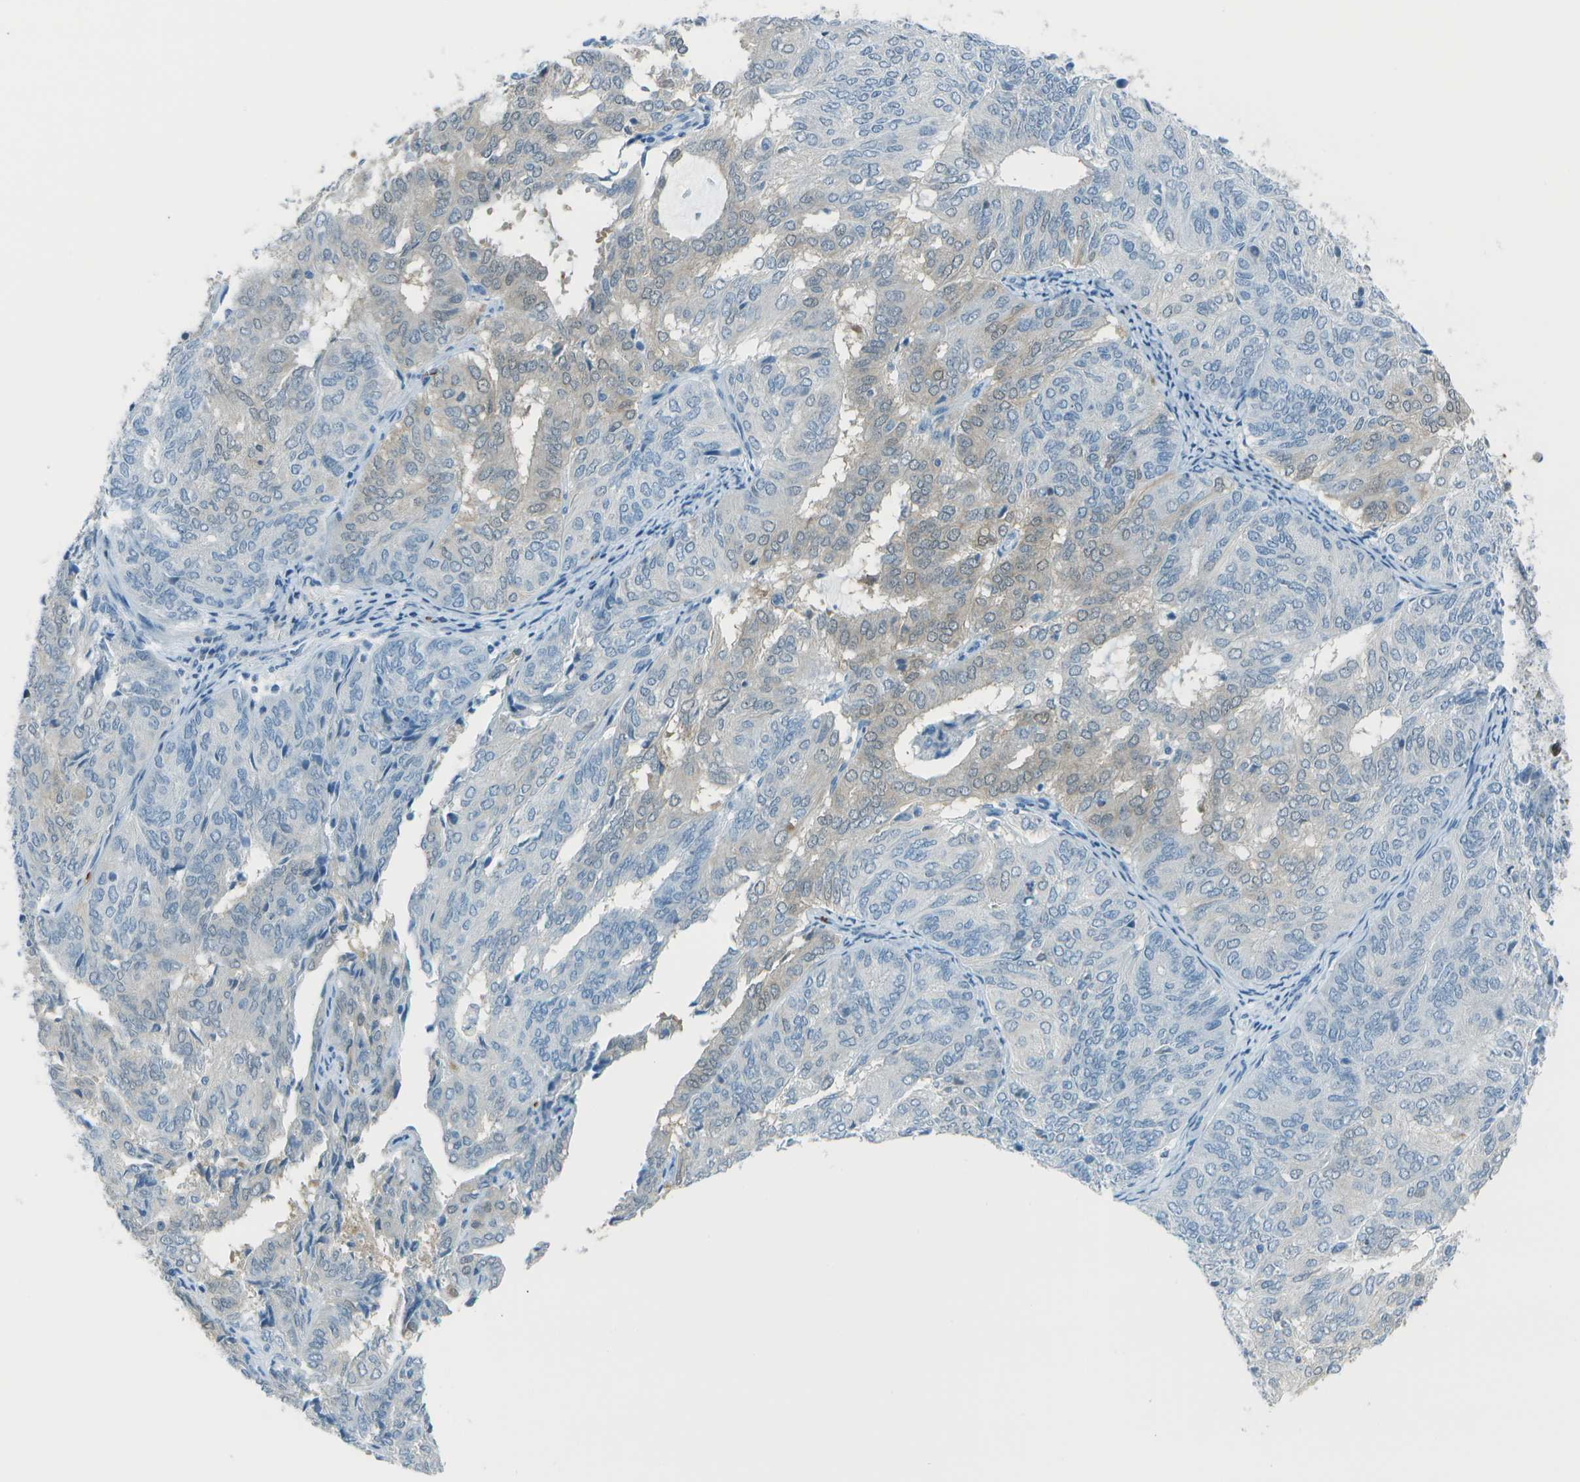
{"staining": {"intensity": "weak", "quantity": "<25%", "location": "cytoplasmic/membranous"}, "tissue": "endometrial cancer", "cell_type": "Tumor cells", "image_type": "cancer", "snomed": [{"axis": "morphology", "description": "Adenocarcinoma, NOS"}, {"axis": "topography", "description": "Uterus"}], "caption": "Immunohistochemistry (IHC) photomicrograph of neoplastic tissue: endometrial adenocarcinoma stained with DAB (3,3'-diaminobenzidine) reveals no significant protein positivity in tumor cells. (DAB (3,3'-diaminobenzidine) IHC visualized using brightfield microscopy, high magnification).", "gene": "ASL", "patient": {"sex": "female", "age": 60}}